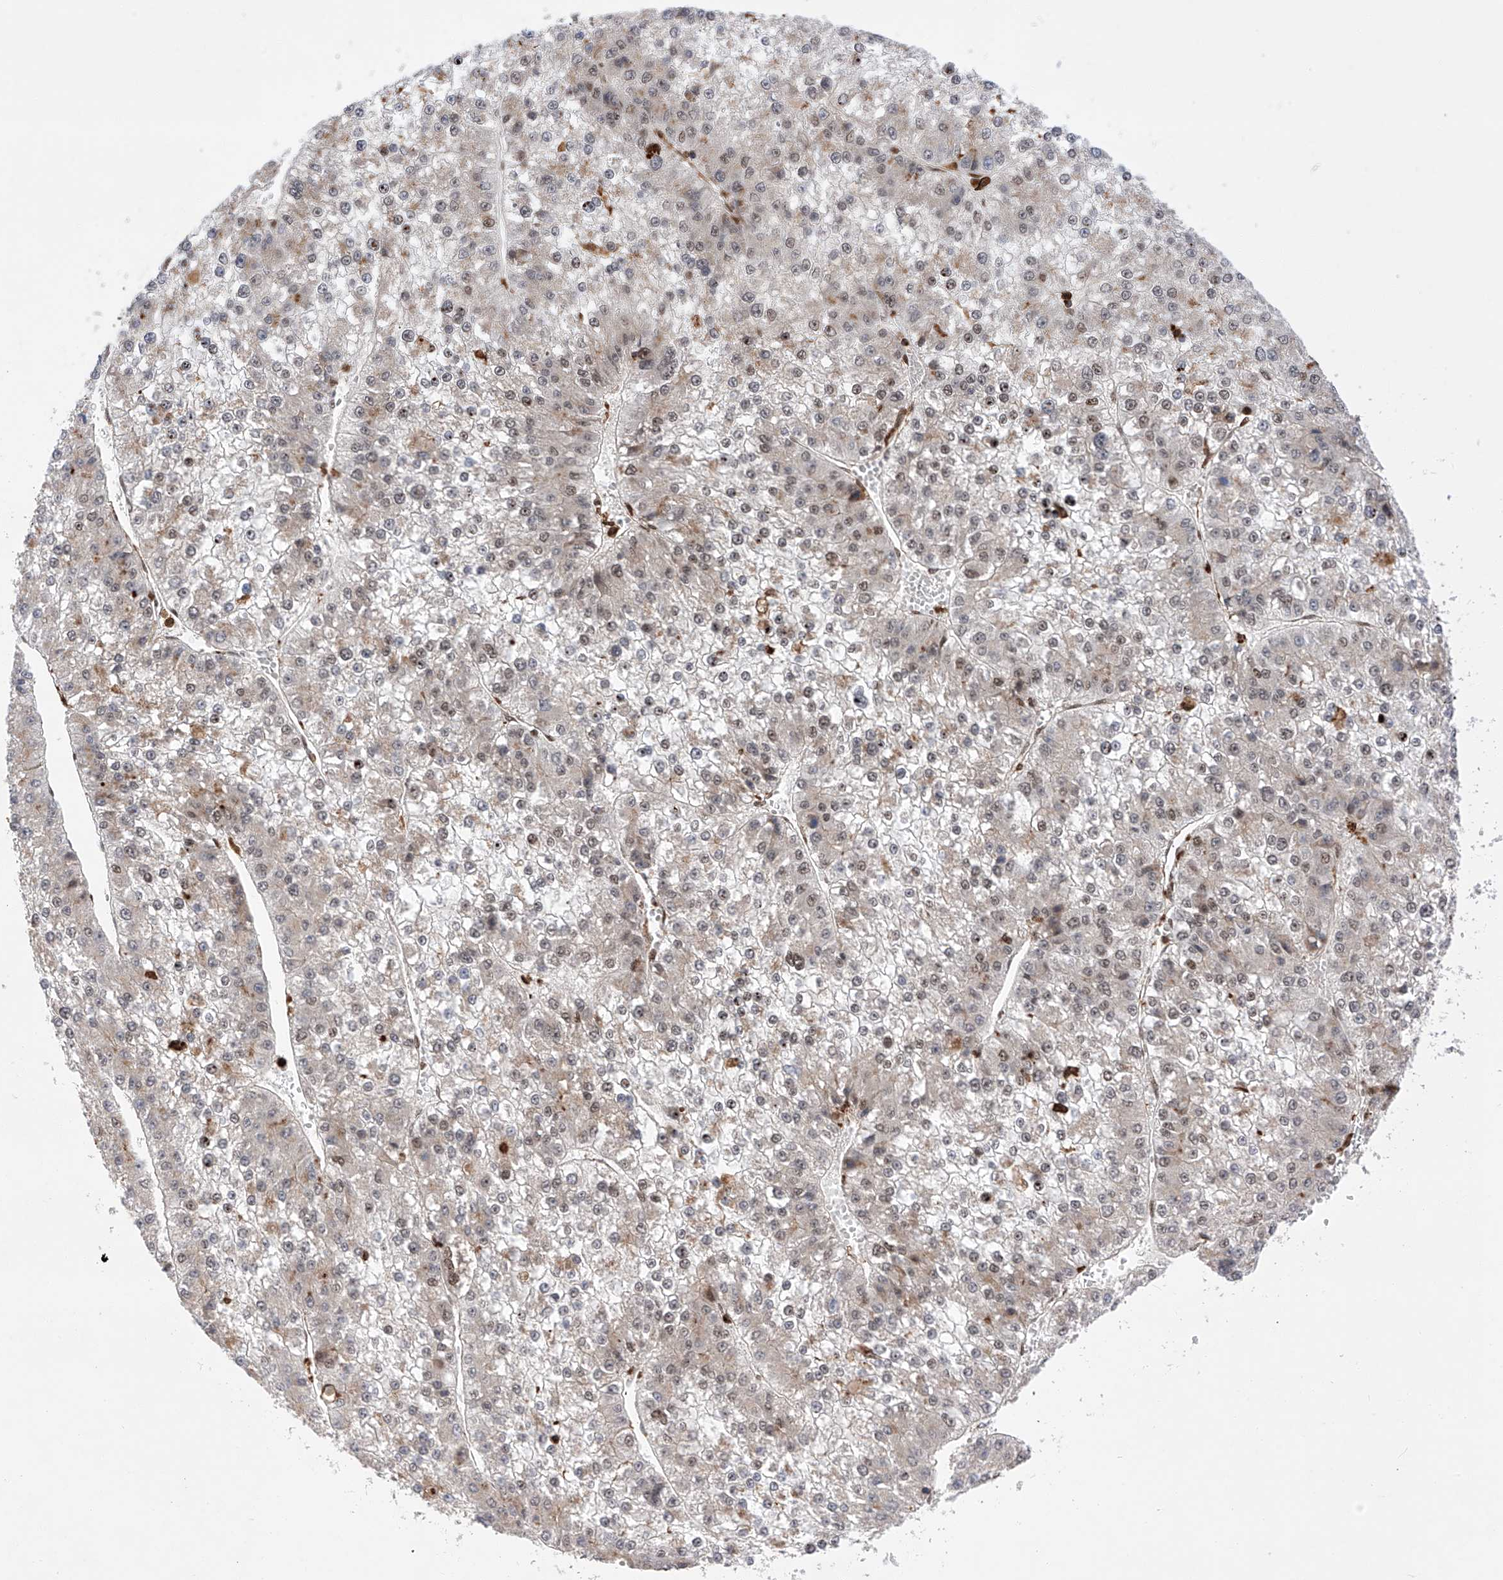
{"staining": {"intensity": "weak", "quantity": "<25%", "location": "nuclear"}, "tissue": "liver cancer", "cell_type": "Tumor cells", "image_type": "cancer", "snomed": [{"axis": "morphology", "description": "Carcinoma, Hepatocellular, NOS"}, {"axis": "topography", "description": "Liver"}], "caption": "An image of human liver cancer (hepatocellular carcinoma) is negative for staining in tumor cells.", "gene": "ZNF280D", "patient": {"sex": "female", "age": 73}}